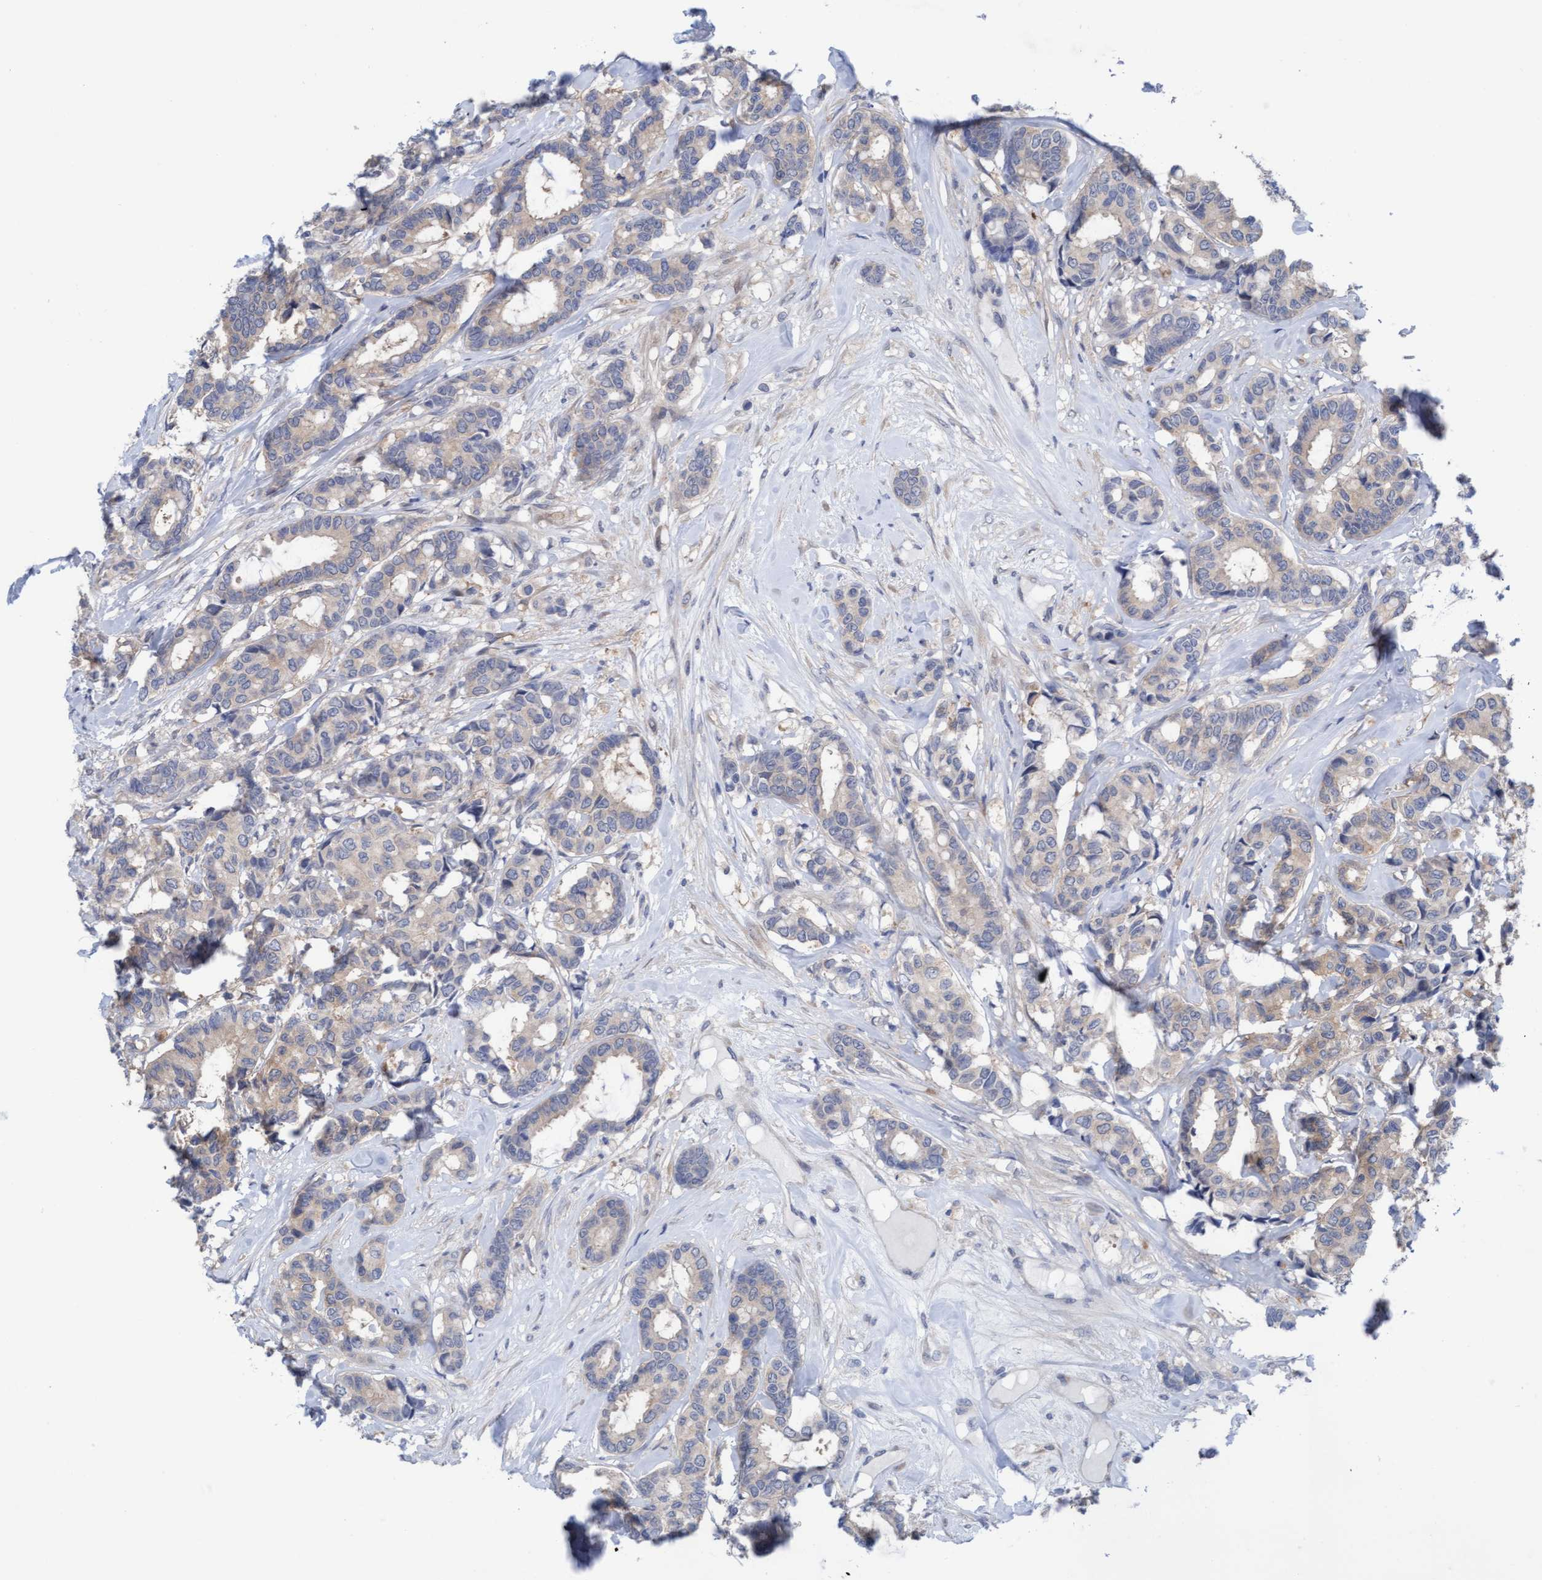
{"staining": {"intensity": "weak", "quantity": "25%-75%", "location": "cytoplasmic/membranous"}, "tissue": "breast cancer", "cell_type": "Tumor cells", "image_type": "cancer", "snomed": [{"axis": "morphology", "description": "Duct carcinoma"}, {"axis": "topography", "description": "Breast"}], "caption": "IHC photomicrograph of human breast cancer stained for a protein (brown), which displays low levels of weak cytoplasmic/membranous staining in approximately 25%-75% of tumor cells.", "gene": "PLCD1", "patient": {"sex": "female", "age": 87}}